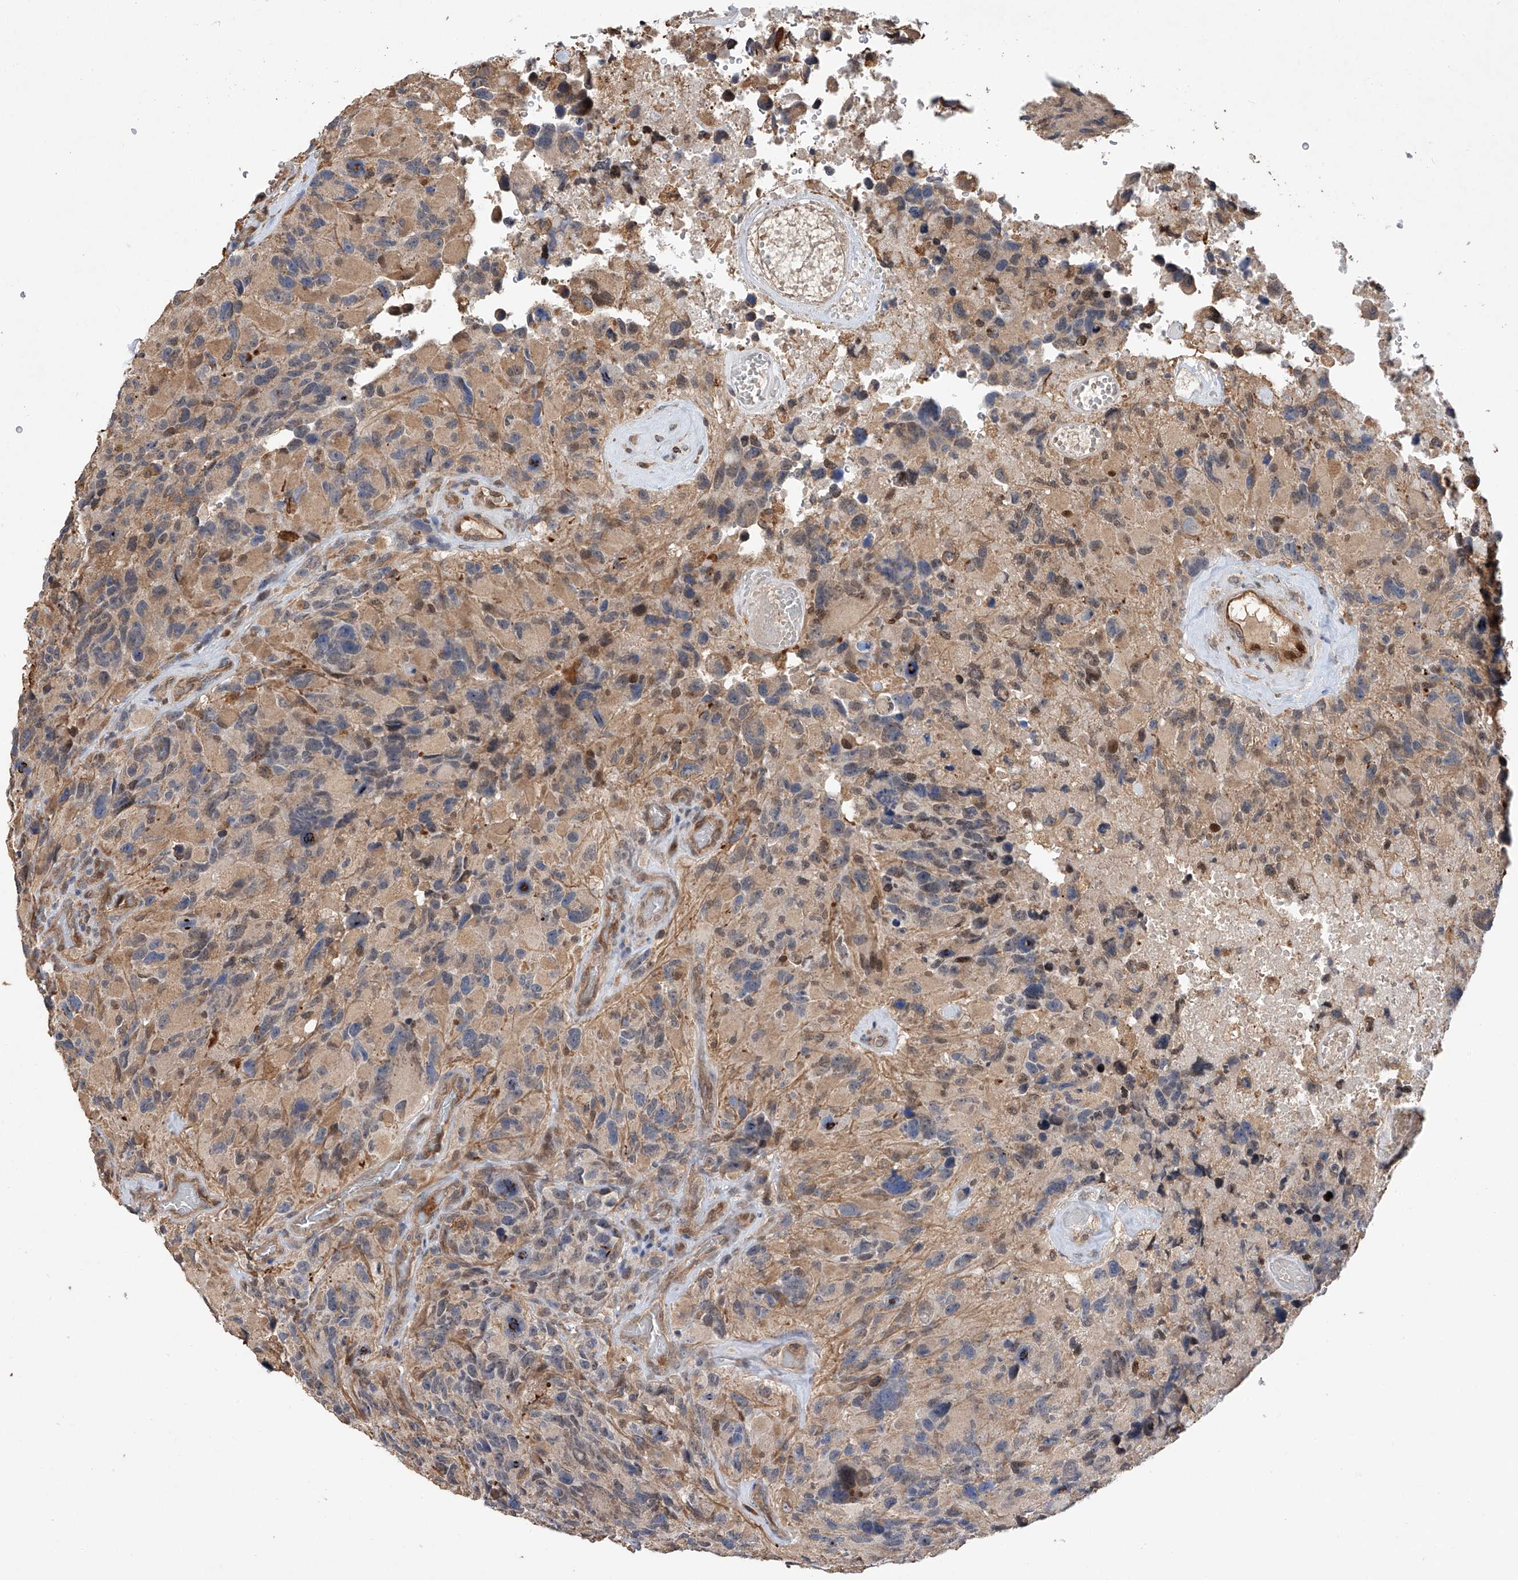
{"staining": {"intensity": "negative", "quantity": "none", "location": "none"}, "tissue": "glioma", "cell_type": "Tumor cells", "image_type": "cancer", "snomed": [{"axis": "morphology", "description": "Glioma, malignant, High grade"}, {"axis": "topography", "description": "Brain"}], "caption": "Immunohistochemical staining of human malignant glioma (high-grade) displays no significant staining in tumor cells.", "gene": "RILPL2", "patient": {"sex": "male", "age": 69}}